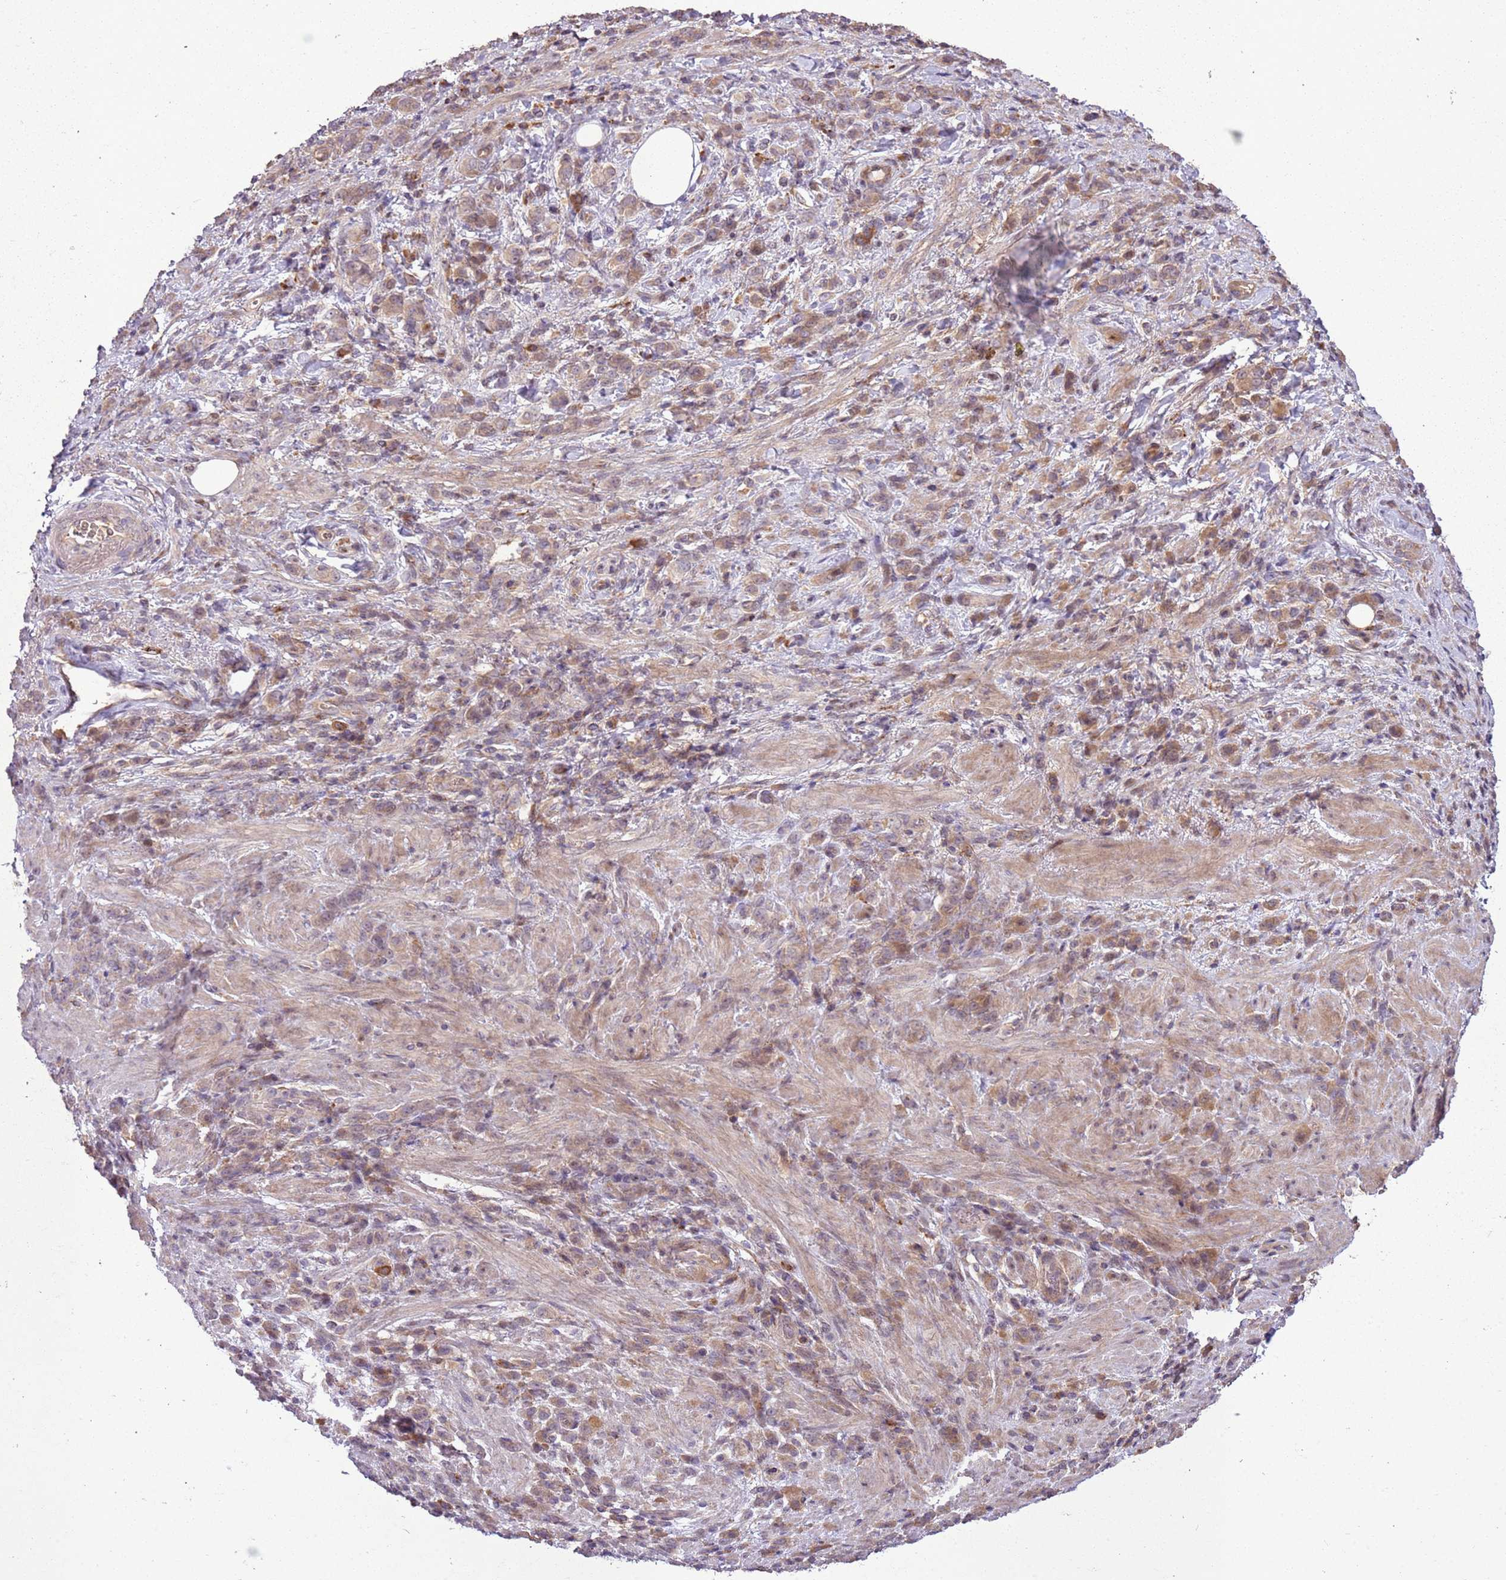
{"staining": {"intensity": "weak", "quantity": ">75%", "location": "cytoplasmic/membranous"}, "tissue": "stomach cancer", "cell_type": "Tumor cells", "image_type": "cancer", "snomed": [{"axis": "morphology", "description": "Adenocarcinoma, NOS"}, {"axis": "topography", "description": "Stomach"}], "caption": "Protein expression analysis of adenocarcinoma (stomach) reveals weak cytoplasmic/membranous expression in about >75% of tumor cells.", "gene": "ANKRD24", "patient": {"sex": "male", "age": 77}}